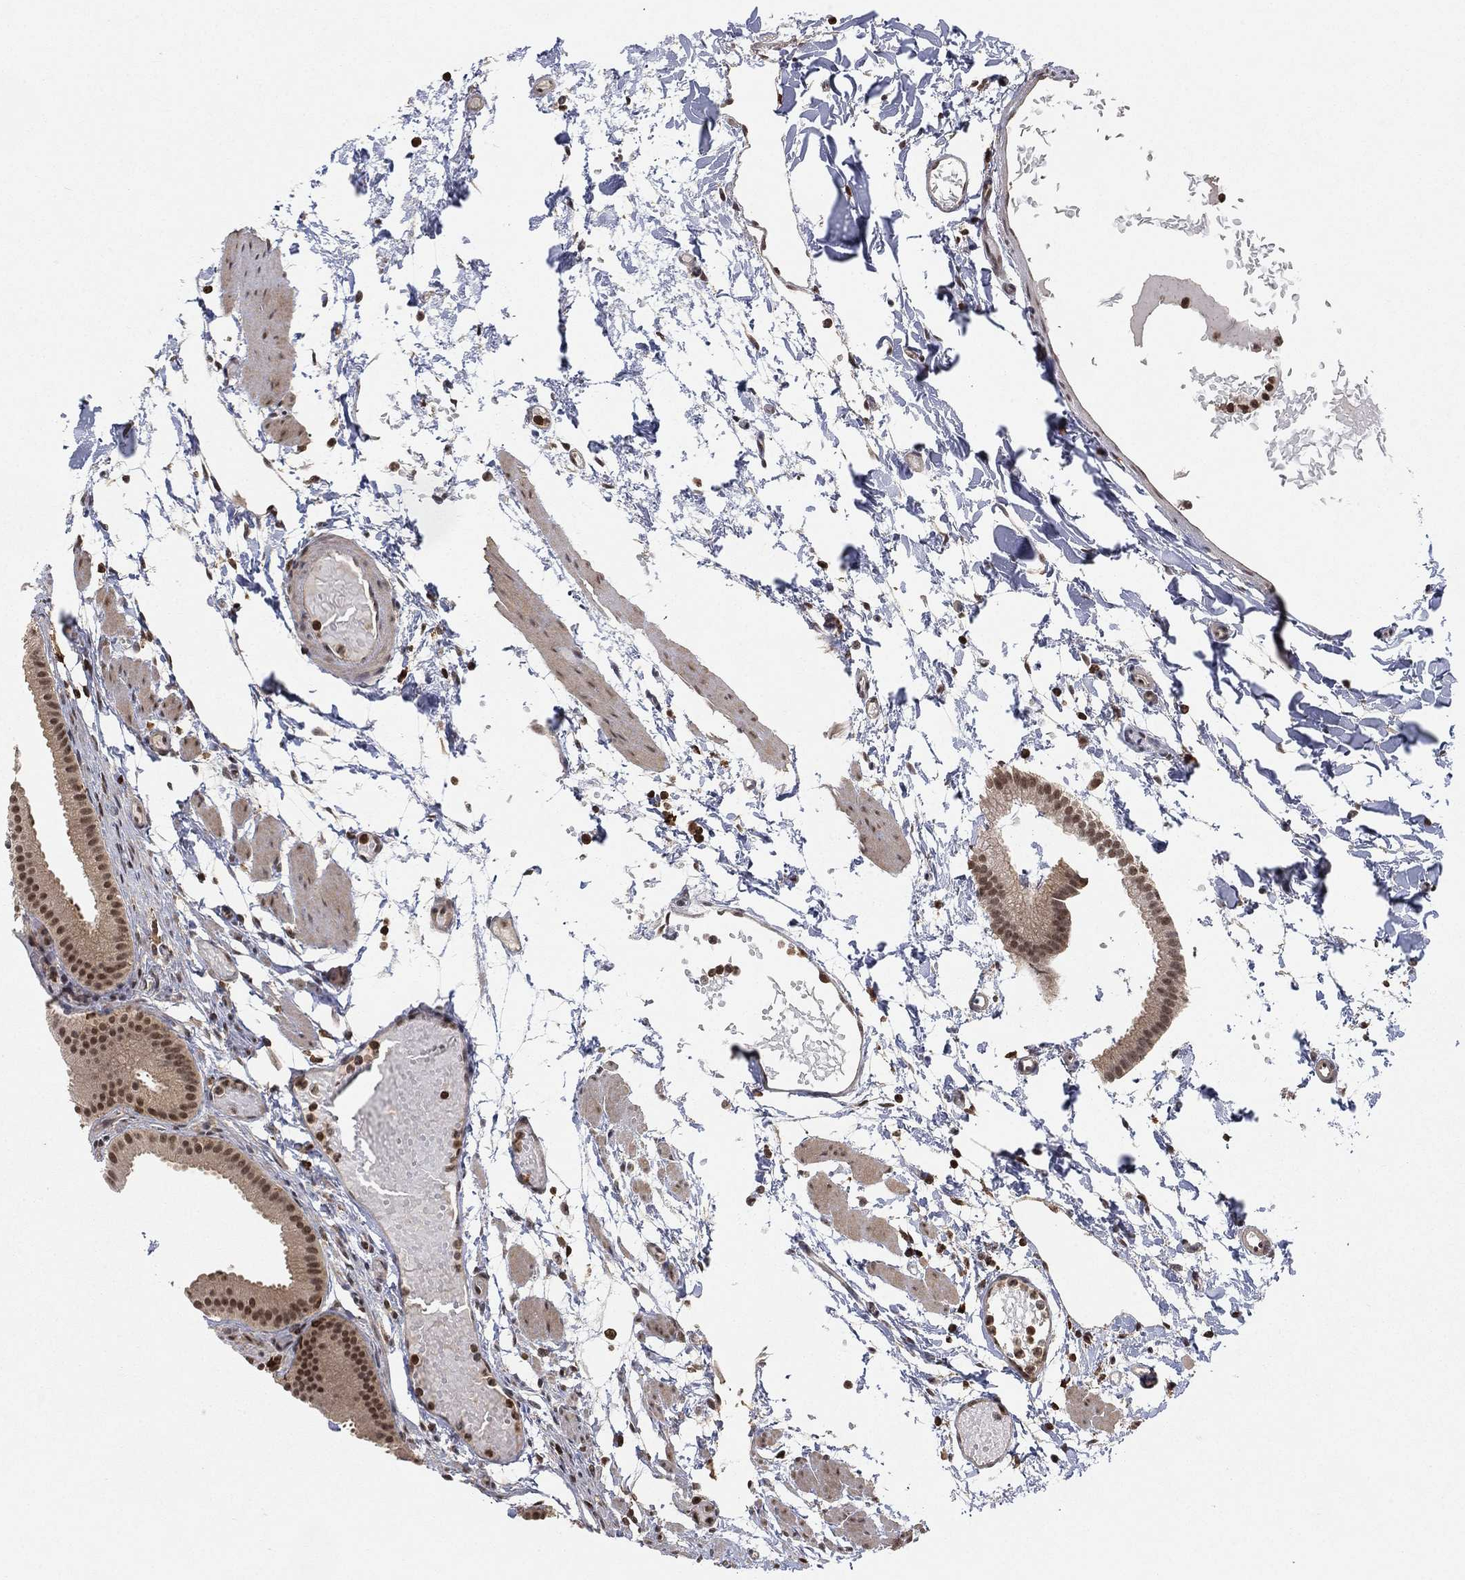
{"staining": {"intensity": "moderate", "quantity": "<25%", "location": "nuclear"}, "tissue": "gallbladder", "cell_type": "Glandular cells", "image_type": "normal", "snomed": [{"axis": "morphology", "description": "Normal tissue, NOS"}, {"axis": "topography", "description": "Gallbladder"}, {"axis": "topography", "description": "Peripheral nerve tissue"}], "caption": "Immunohistochemical staining of benign human gallbladder reveals moderate nuclear protein expression in approximately <25% of glandular cells. Using DAB (brown) and hematoxylin (blue) stains, captured at high magnification using brightfield microscopy.", "gene": "WDR26", "patient": {"sex": "female", "age": 45}}